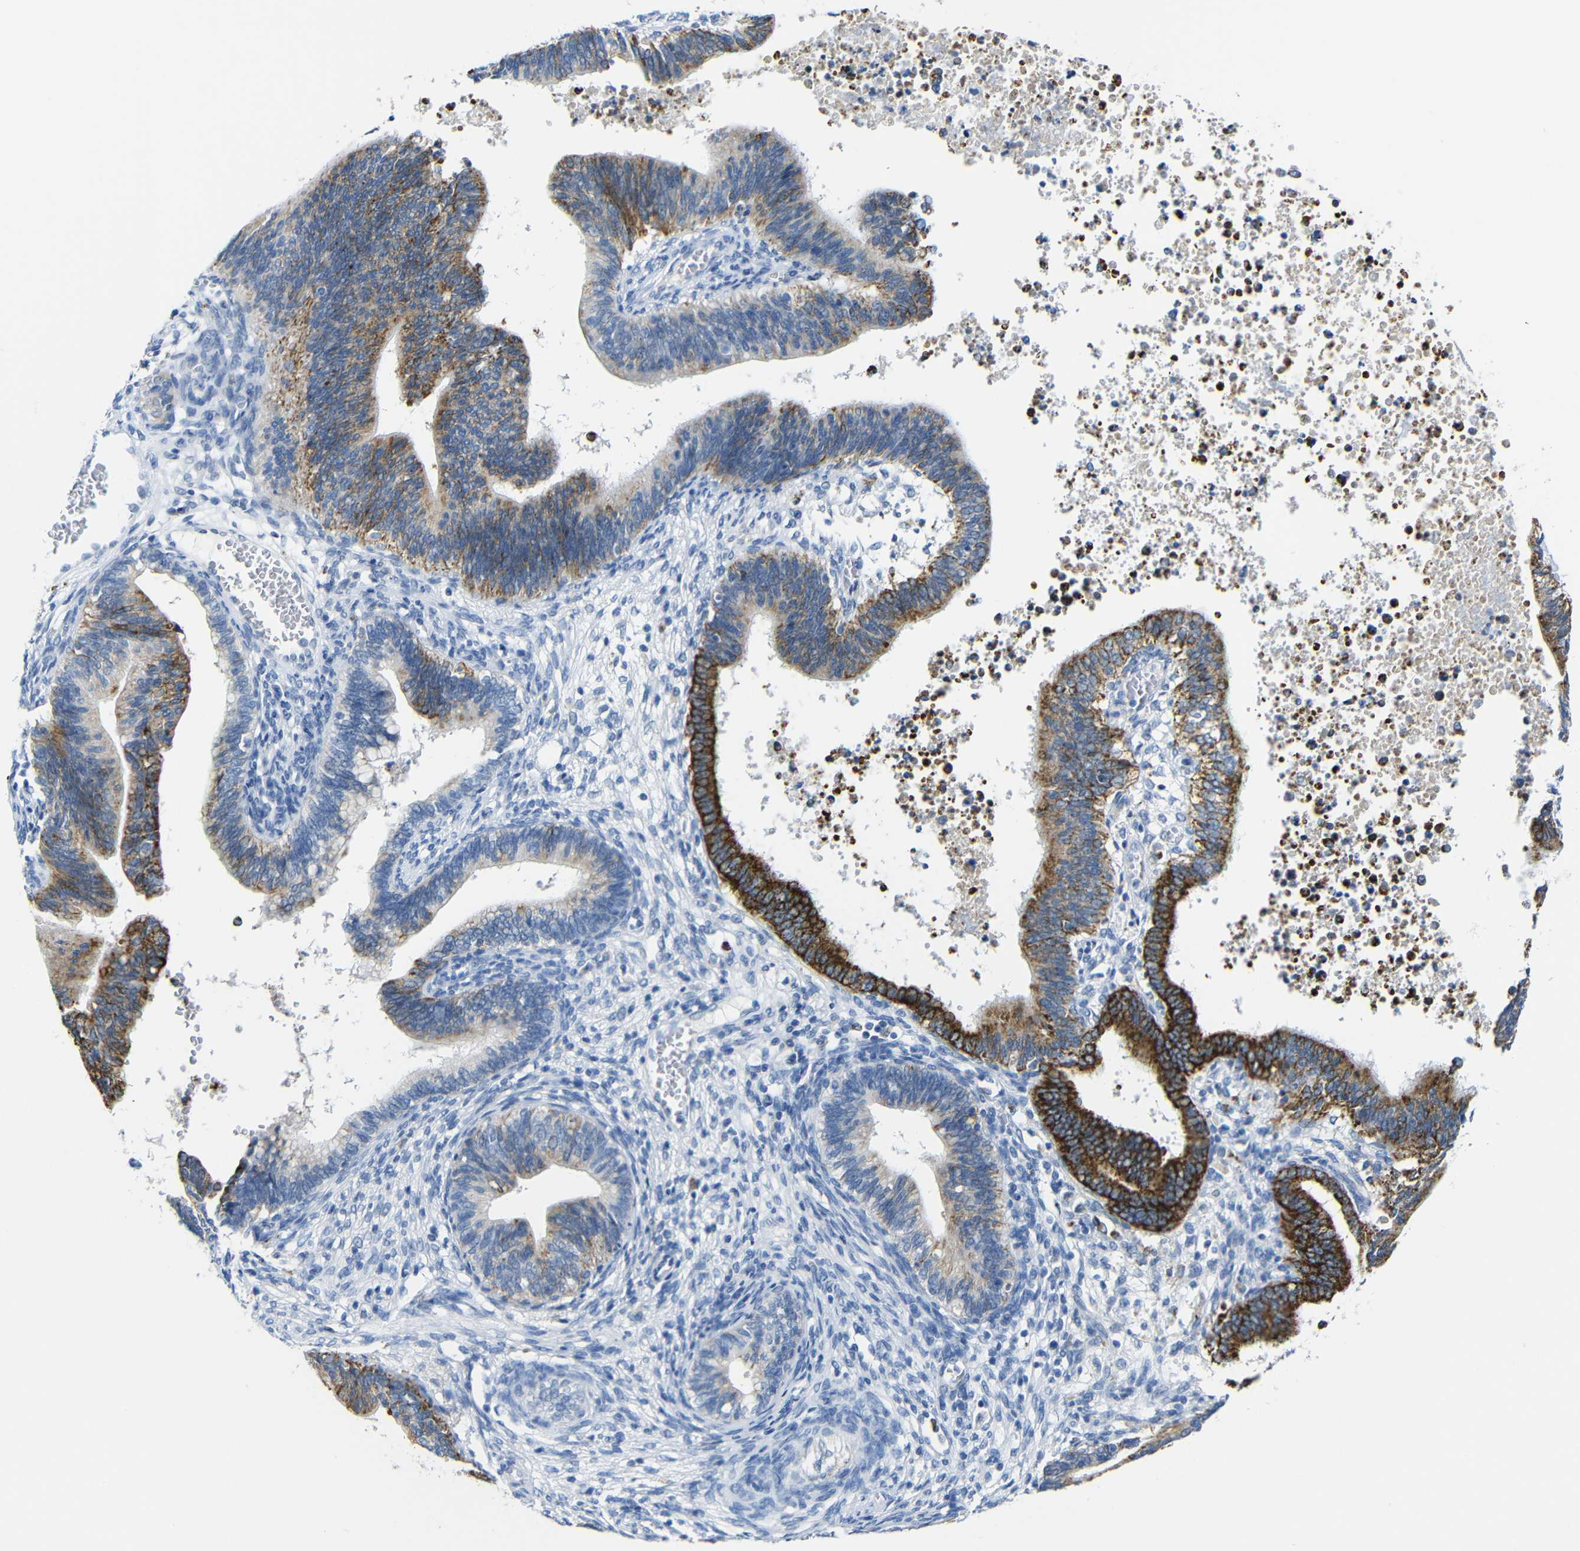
{"staining": {"intensity": "strong", "quantity": "25%-75%", "location": "cytoplasmic/membranous"}, "tissue": "cervical cancer", "cell_type": "Tumor cells", "image_type": "cancer", "snomed": [{"axis": "morphology", "description": "Adenocarcinoma, NOS"}, {"axis": "topography", "description": "Cervix"}], "caption": "There is high levels of strong cytoplasmic/membranous positivity in tumor cells of cervical adenocarcinoma, as demonstrated by immunohistochemical staining (brown color).", "gene": "C15orf48", "patient": {"sex": "female", "age": 44}}